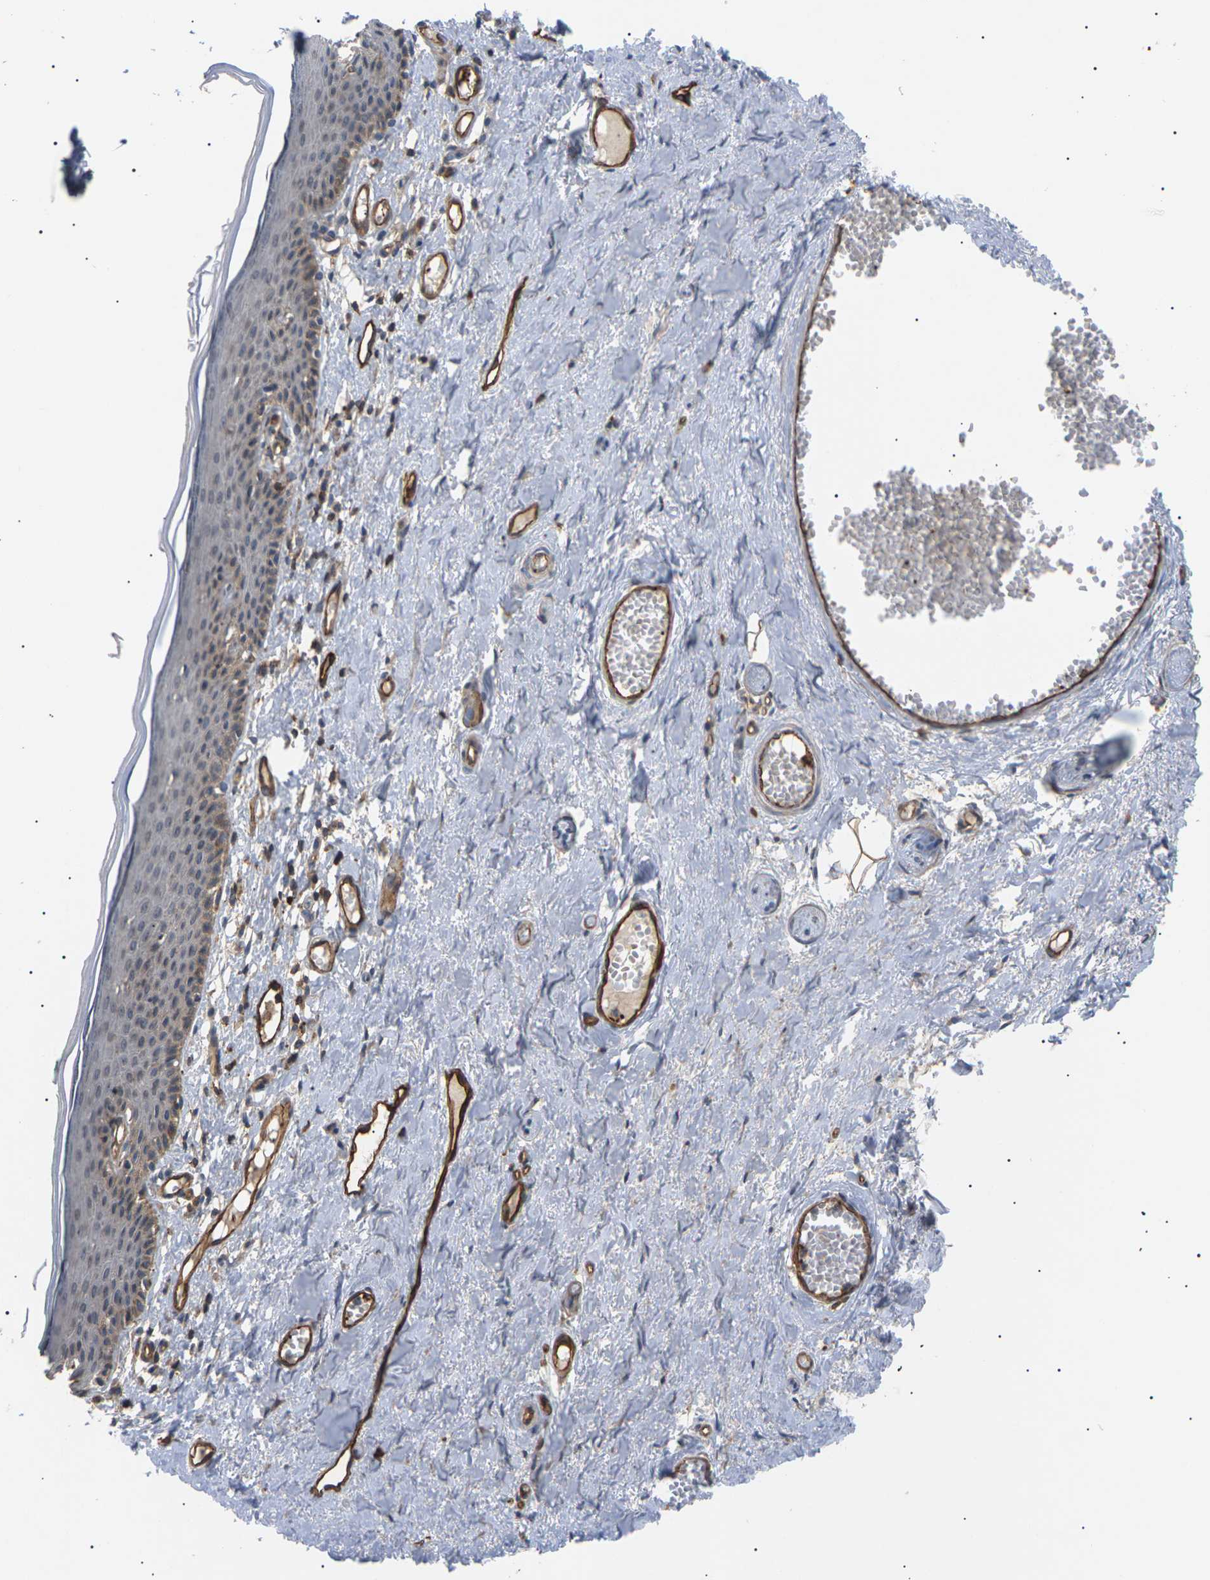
{"staining": {"intensity": "moderate", "quantity": "25%-75%", "location": "cytoplasmic/membranous"}, "tissue": "skin", "cell_type": "Epidermal cells", "image_type": "normal", "snomed": [{"axis": "morphology", "description": "Normal tissue, NOS"}, {"axis": "topography", "description": "Adipose tissue"}, {"axis": "topography", "description": "Vascular tissue"}, {"axis": "topography", "description": "Anal"}, {"axis": "topography", "description": "Peripheral nerve tissue"}], "caption": "IHC (DAB (3,3'-diaminobenzidine)) staining of normal skin shows moderate cytoplasmic/membranous protein staining in about 25%-75% of epidermal cells.", "gene": "TMTC4", "patient": {"sex": "female", "age": 54}}